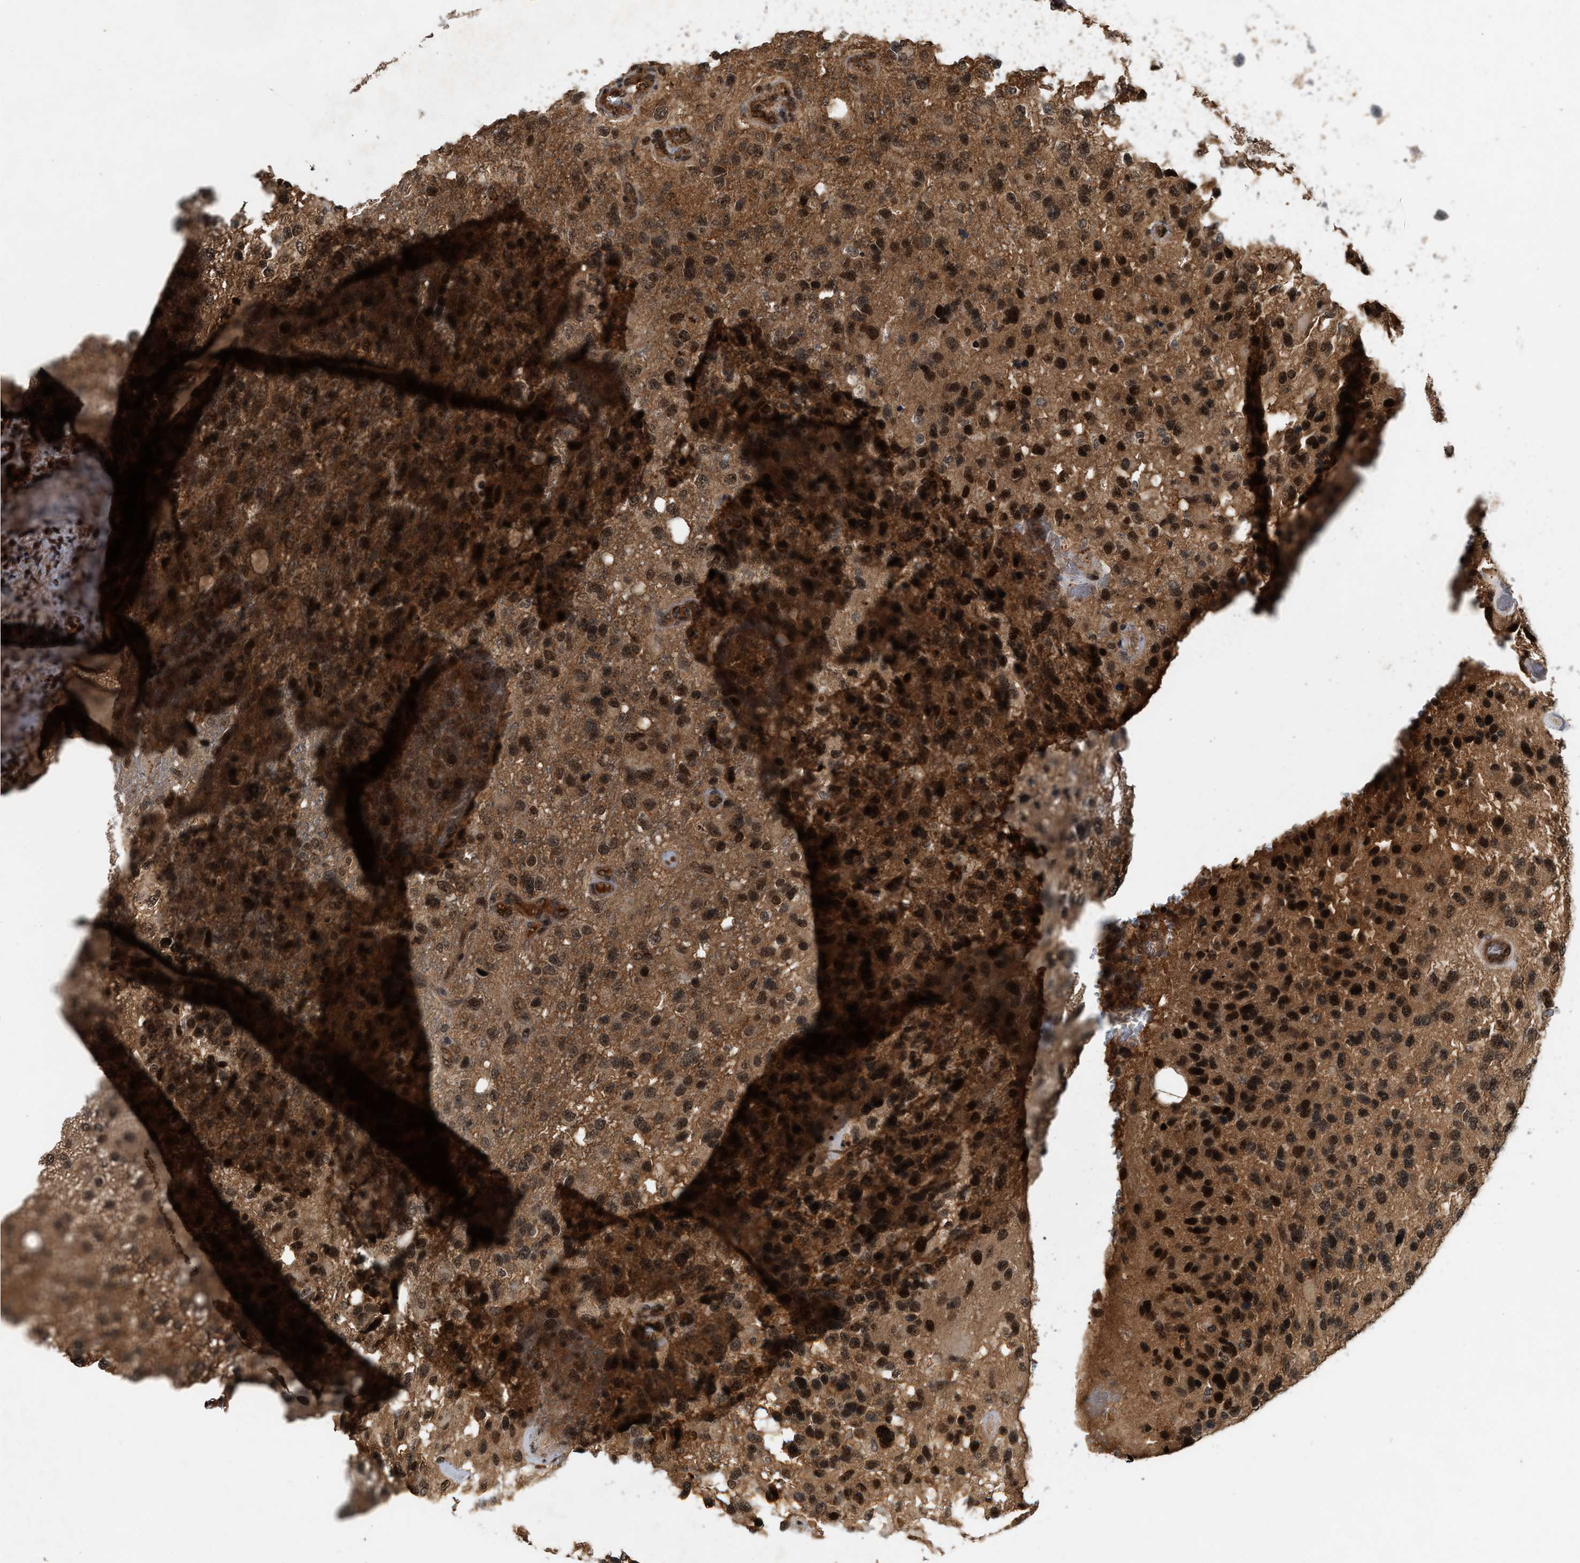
{"staining": {"intensity": "strong", "quantity": ">75%", "location": "nuclear"}, "tissue": "glioma", "cell_type": "Tumor cells", "image_type": "cancer", "snomed": [{"axis": "morphology", "description": "Glioma, malignant, High grade"}, {"axis": "topography", "description": "Brain"}], "caption": "A photomicrograph showing strong nuclear expression in approximately >75% of tumor cells in glioma, as visualized by brown immunohistochemical staining.", "gene": "RUSC2", "patient": {"sex": "female", "age": 58}}